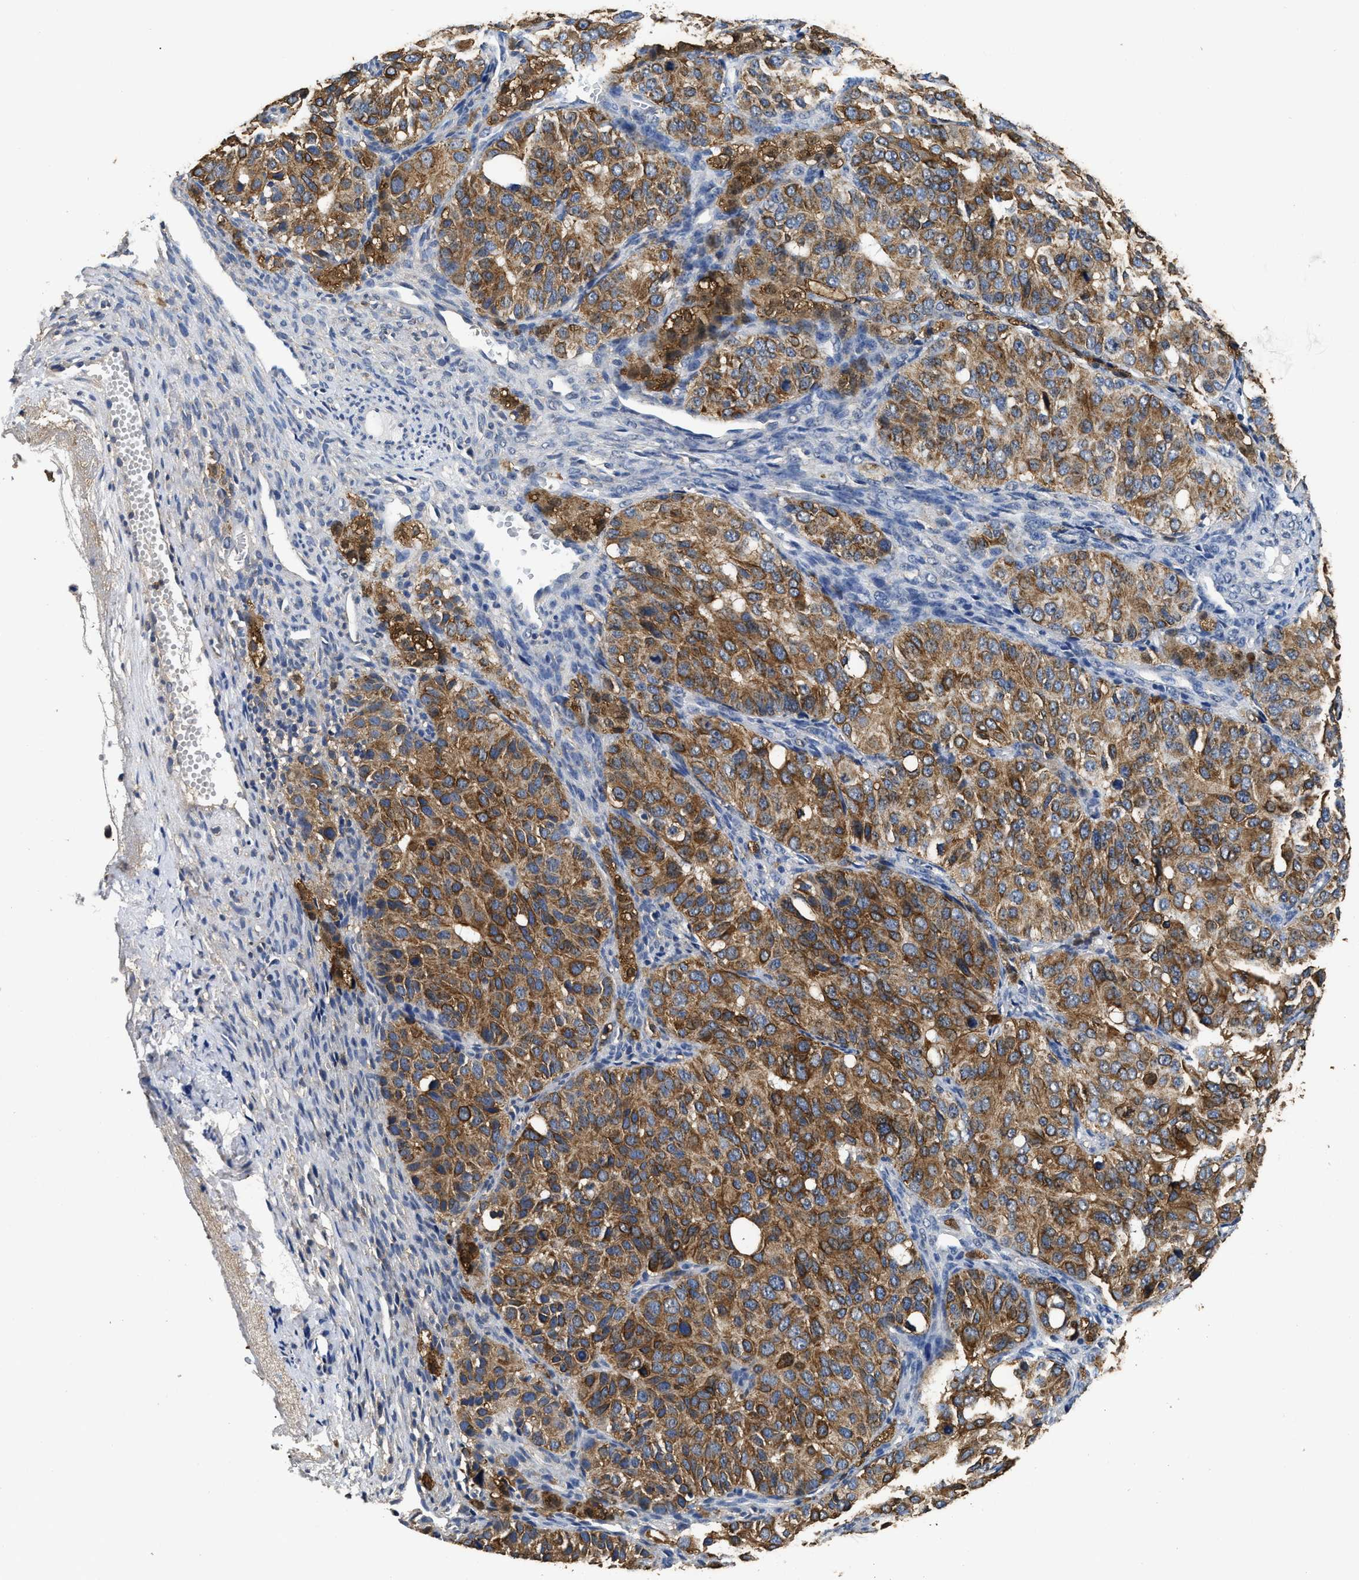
{"staining": {"intensity": "moderate", "quantity": ">75%", "location": "cytoplasmic/membranous"}, "tissue": "ovarian cancer", "cell_type": "Tumor cells", "image_type": "cancer", "snomed": [{"axis": "morphology", "description": "Carcinoma, endometroid"}, {"axis": "topography", "description": "Ovary"}], "caption": "This histopathology image displays IHC staining of human ovarian cancer, with medium moderate cytoplasmic/membranous staining in about >75% of tumor cells.", "gene": "CTNNA1", "patient": {"sex": "female", "age": 51}}